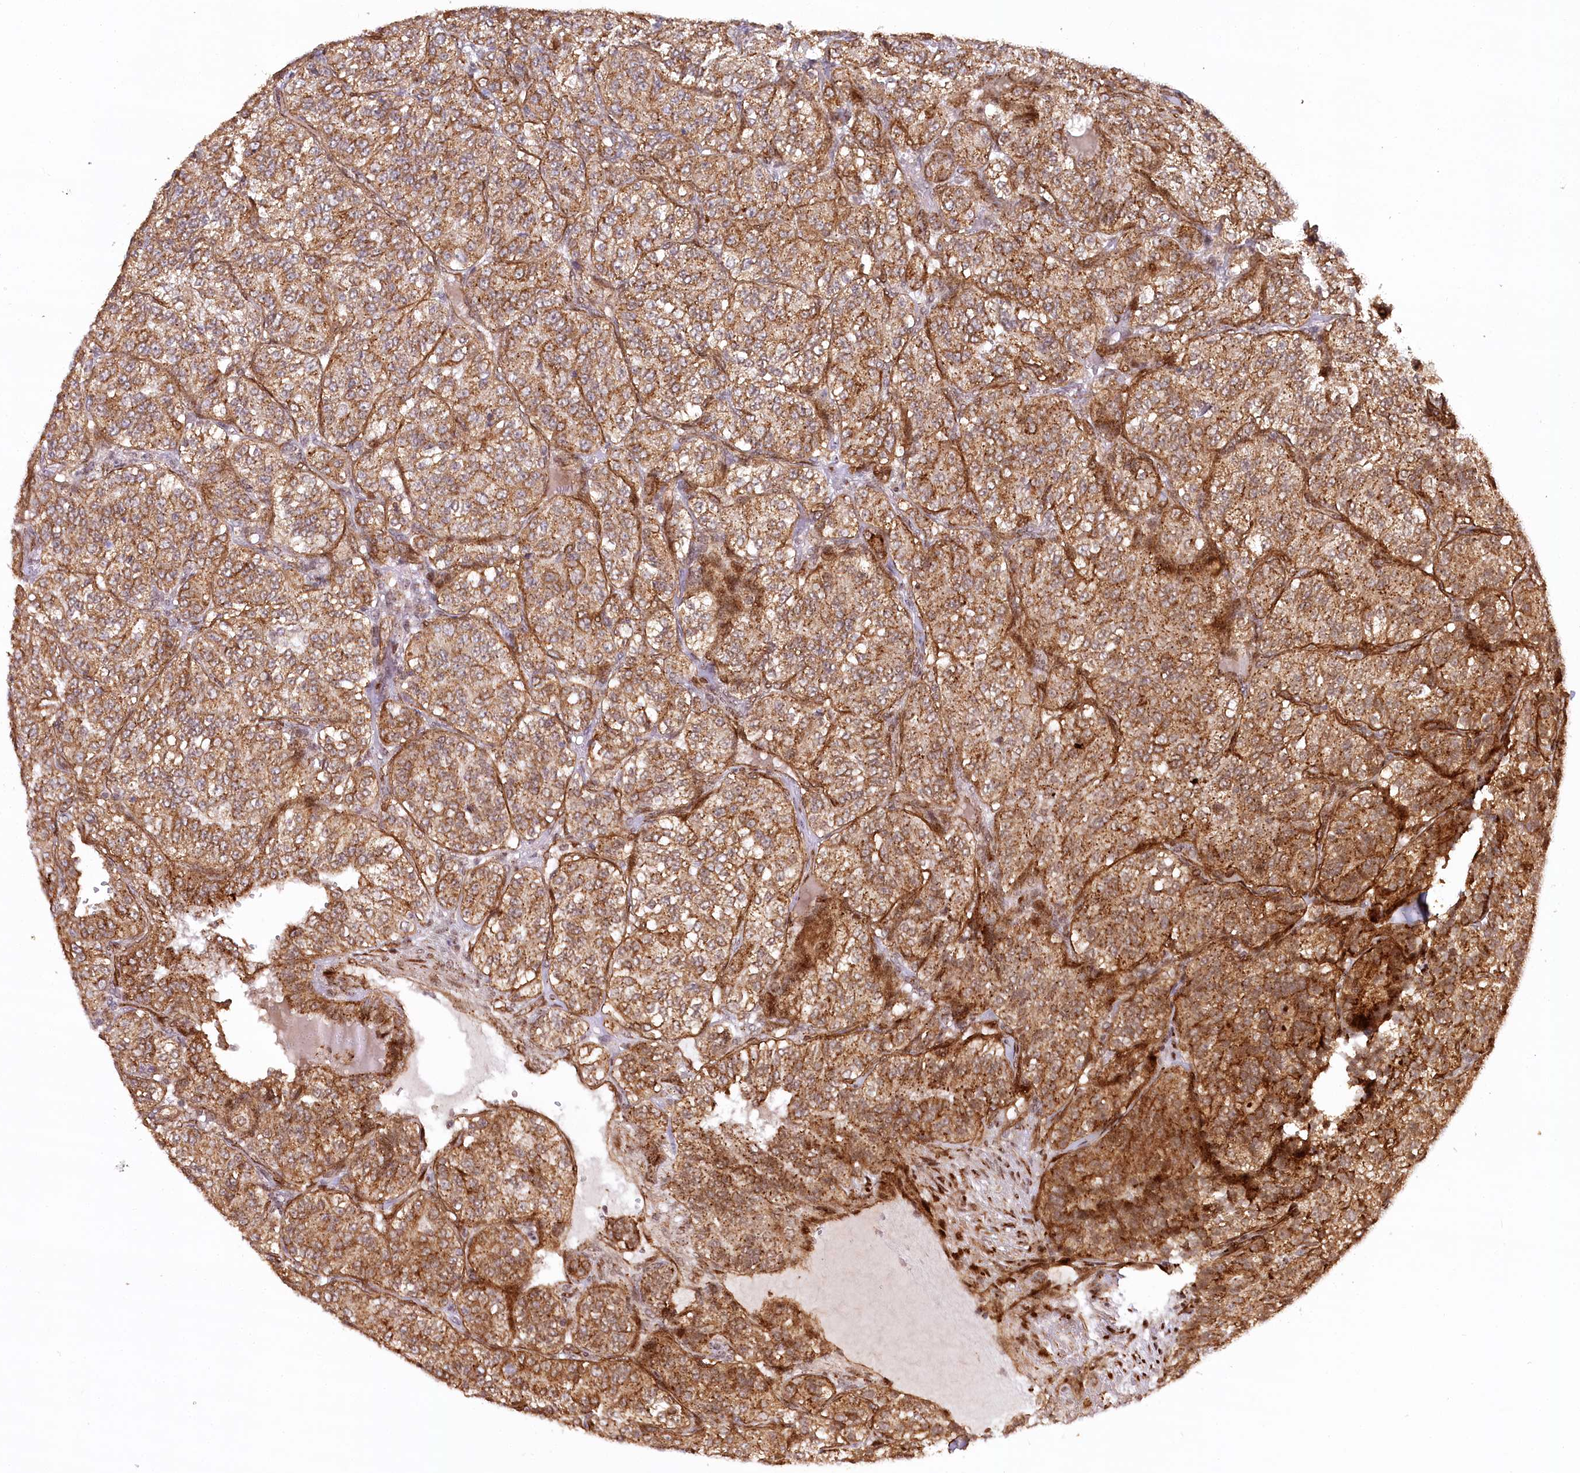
{"staining": {"intensity": "moderate", "quantity": ">75%", "location": "cytoplasmic/membranous"}, "tissue": "renal cancer", "cell_type": "Tumor cells", "image_type": "cancer", "snomed": [{"axis": "morphology", "description": "Adenocarcinoma, NOS"}, {"axis": "topography", "description": "Kidney"}], "caption": "Tumor cells demonstrate moderate cytoplasmic/membranous expression in about >75% of cells in renal cancer (adenocarcinoma). (DAB (3,3'-diaminobenzidine) IHC with brightfield microscopy, high magnification).", "gene": "COPG1", "patient": {"sex": "female", "age": 63}}